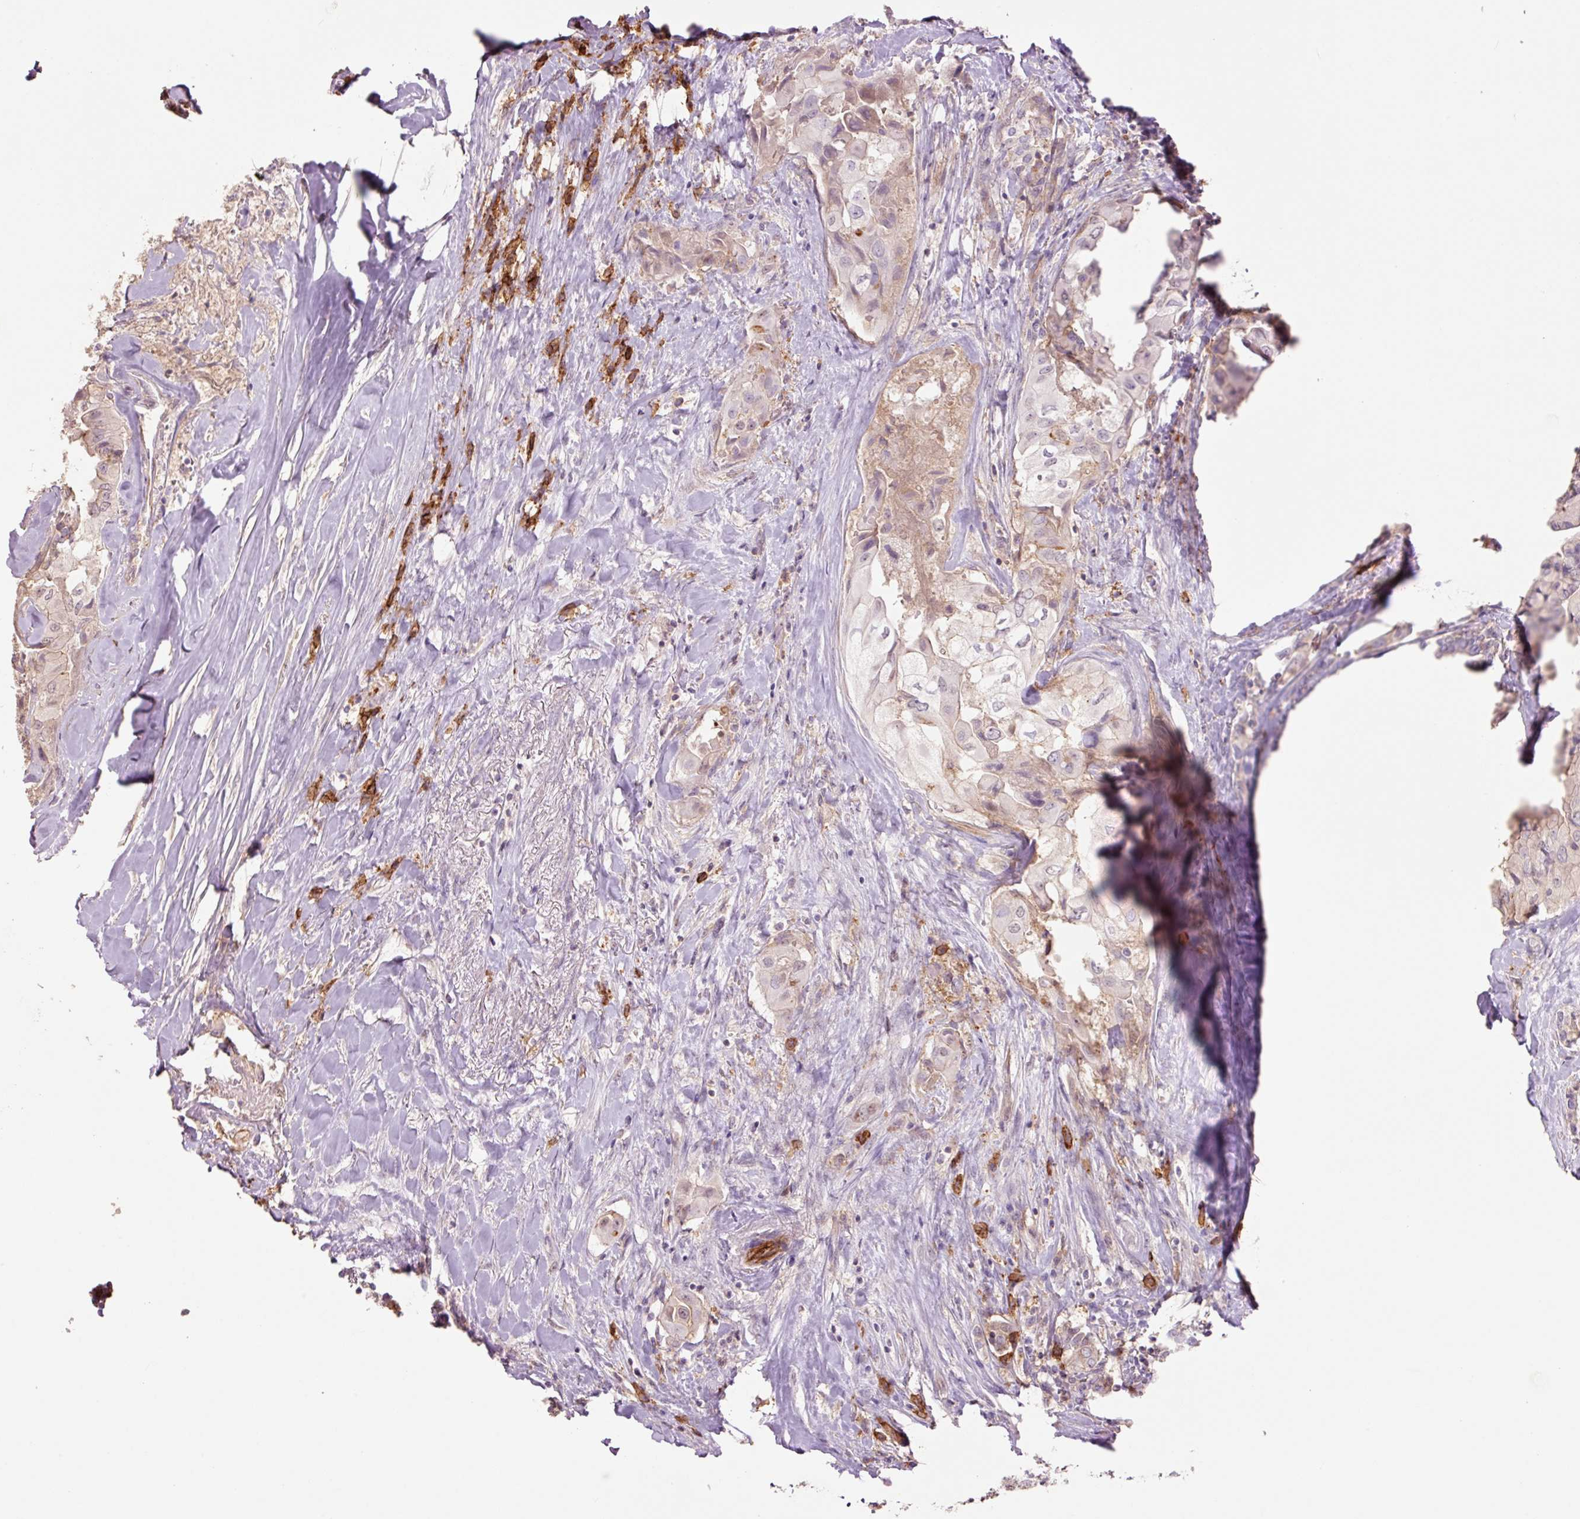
{"staining": {"intensity": "negative", "quantity": "none", "location": "none"}, "tissue": "thyroid cancer", "cell_type": "Tumor cells", "image_type": "cancer", "snomed": [{"axis": "morphology", "description": "Normal tissue, NOS"}, {"axis": "morphology", "description": "Papillary adenocarcinoma, NOS"}, {"axis": "topography", "description": "Thyroid gland"}], "caption": "Tumor cells are negative for protein expression in human thyroid cancer.", "gene": "SLC1A4", "patient": {"sex": "female", "age": 59}}